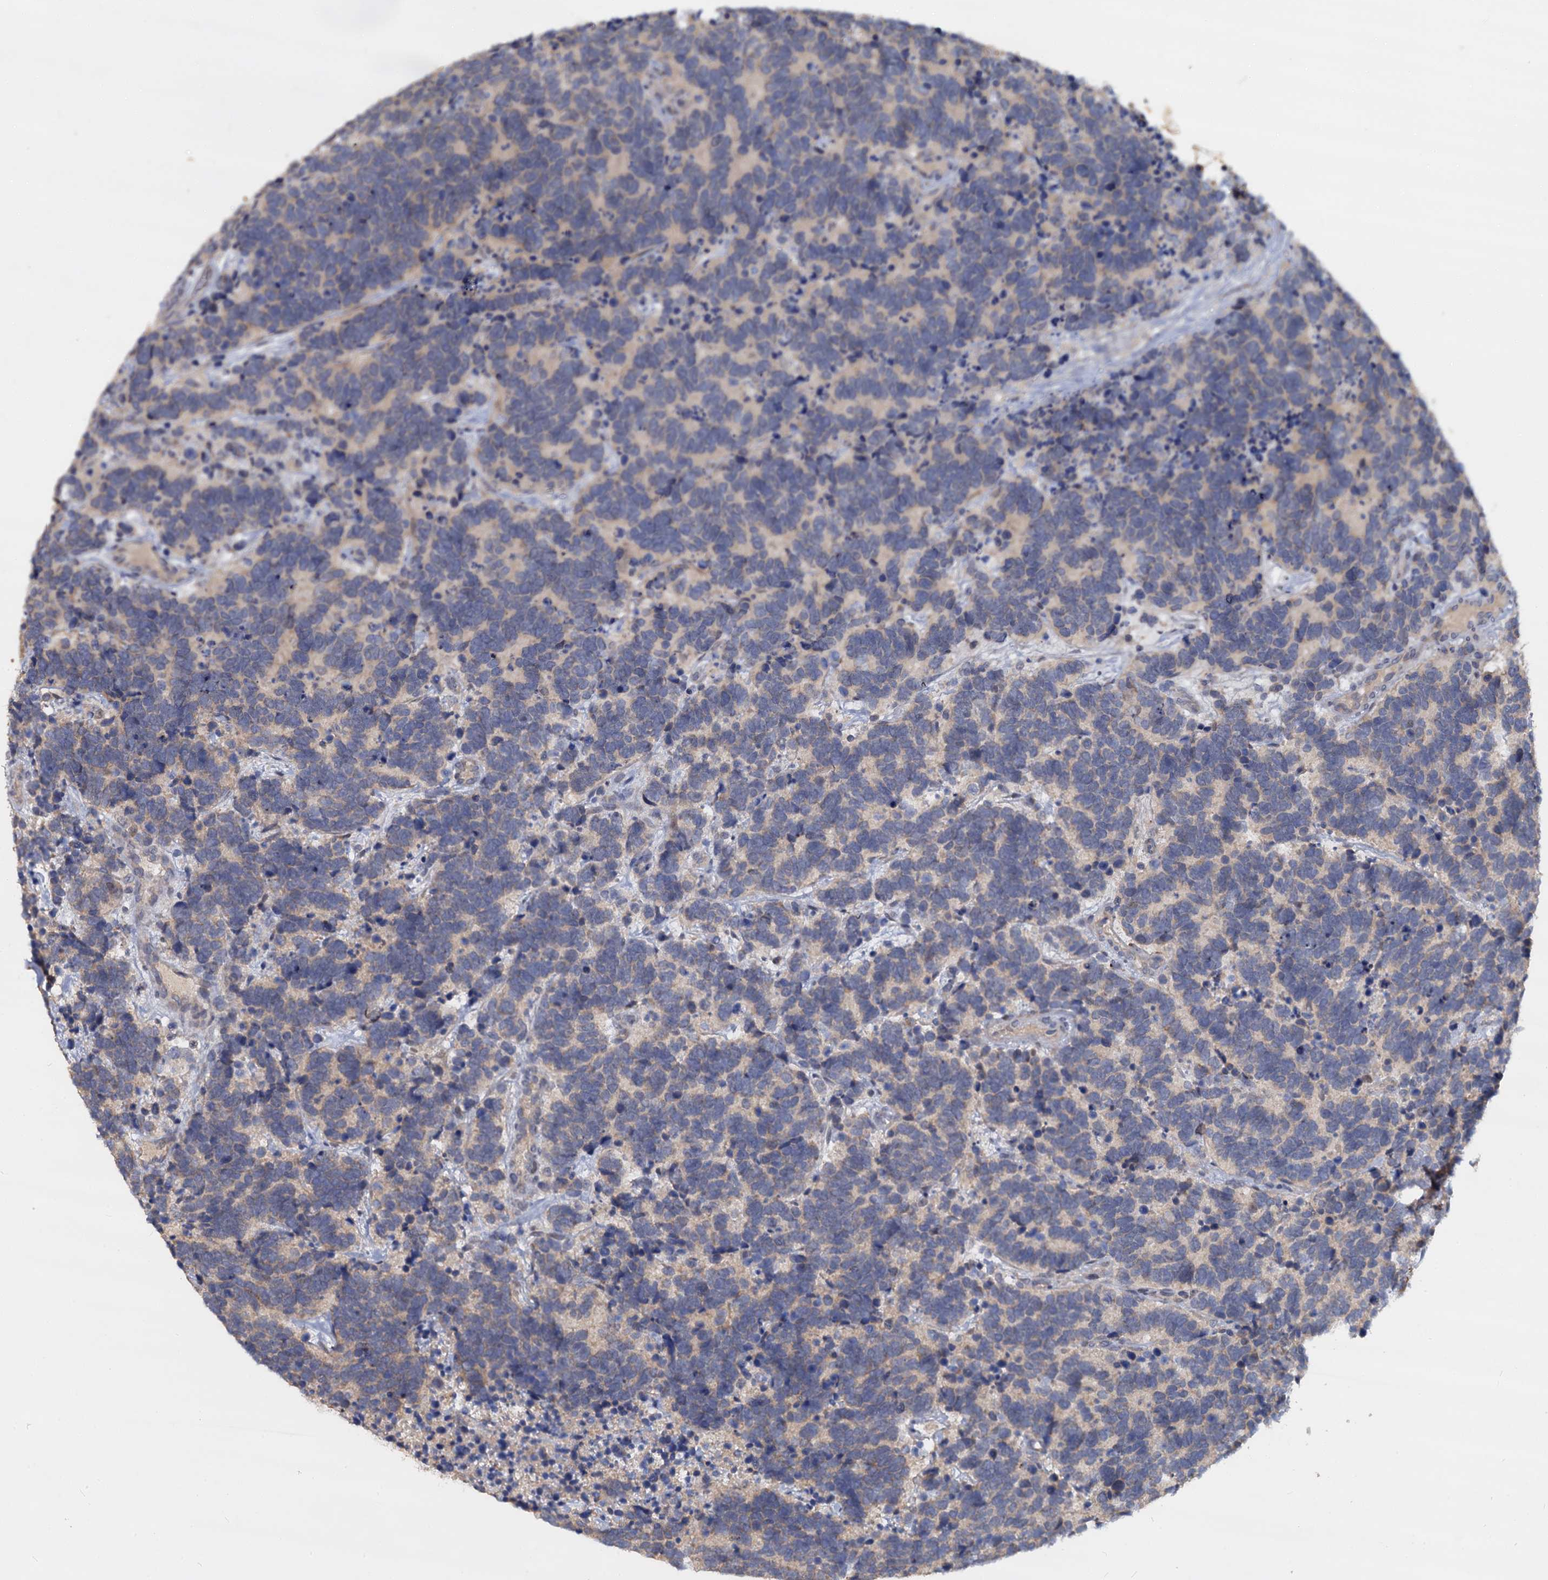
{"staining": {"intensity": "weak", "quantity": "<25%", "location": "cytoplasmic/membranous"}, "tissue": "carcinoid", "cell_type": "Tumor cells", "image_type": "cancer", "snomed": [{"axis": "morphology", "description": "Carcinoma, NOS"}, {"axis": "morphology", "description": "Carcinoid, malignant, NOS"}, {"axis": "topography", "description": "Urinary bladder"}], "caption": "IHC micrograph of human carcinoma stained for a protein (brown), which exhibits no positivity in tumor cells. The staining was performed using DAB to visualize the protein expression in brown, while the nuclei were stained in blue with hematoxylin (Magnification: 20x).", "gene": "CCDC184", "patient": {"sex": "male", "age": 57}}